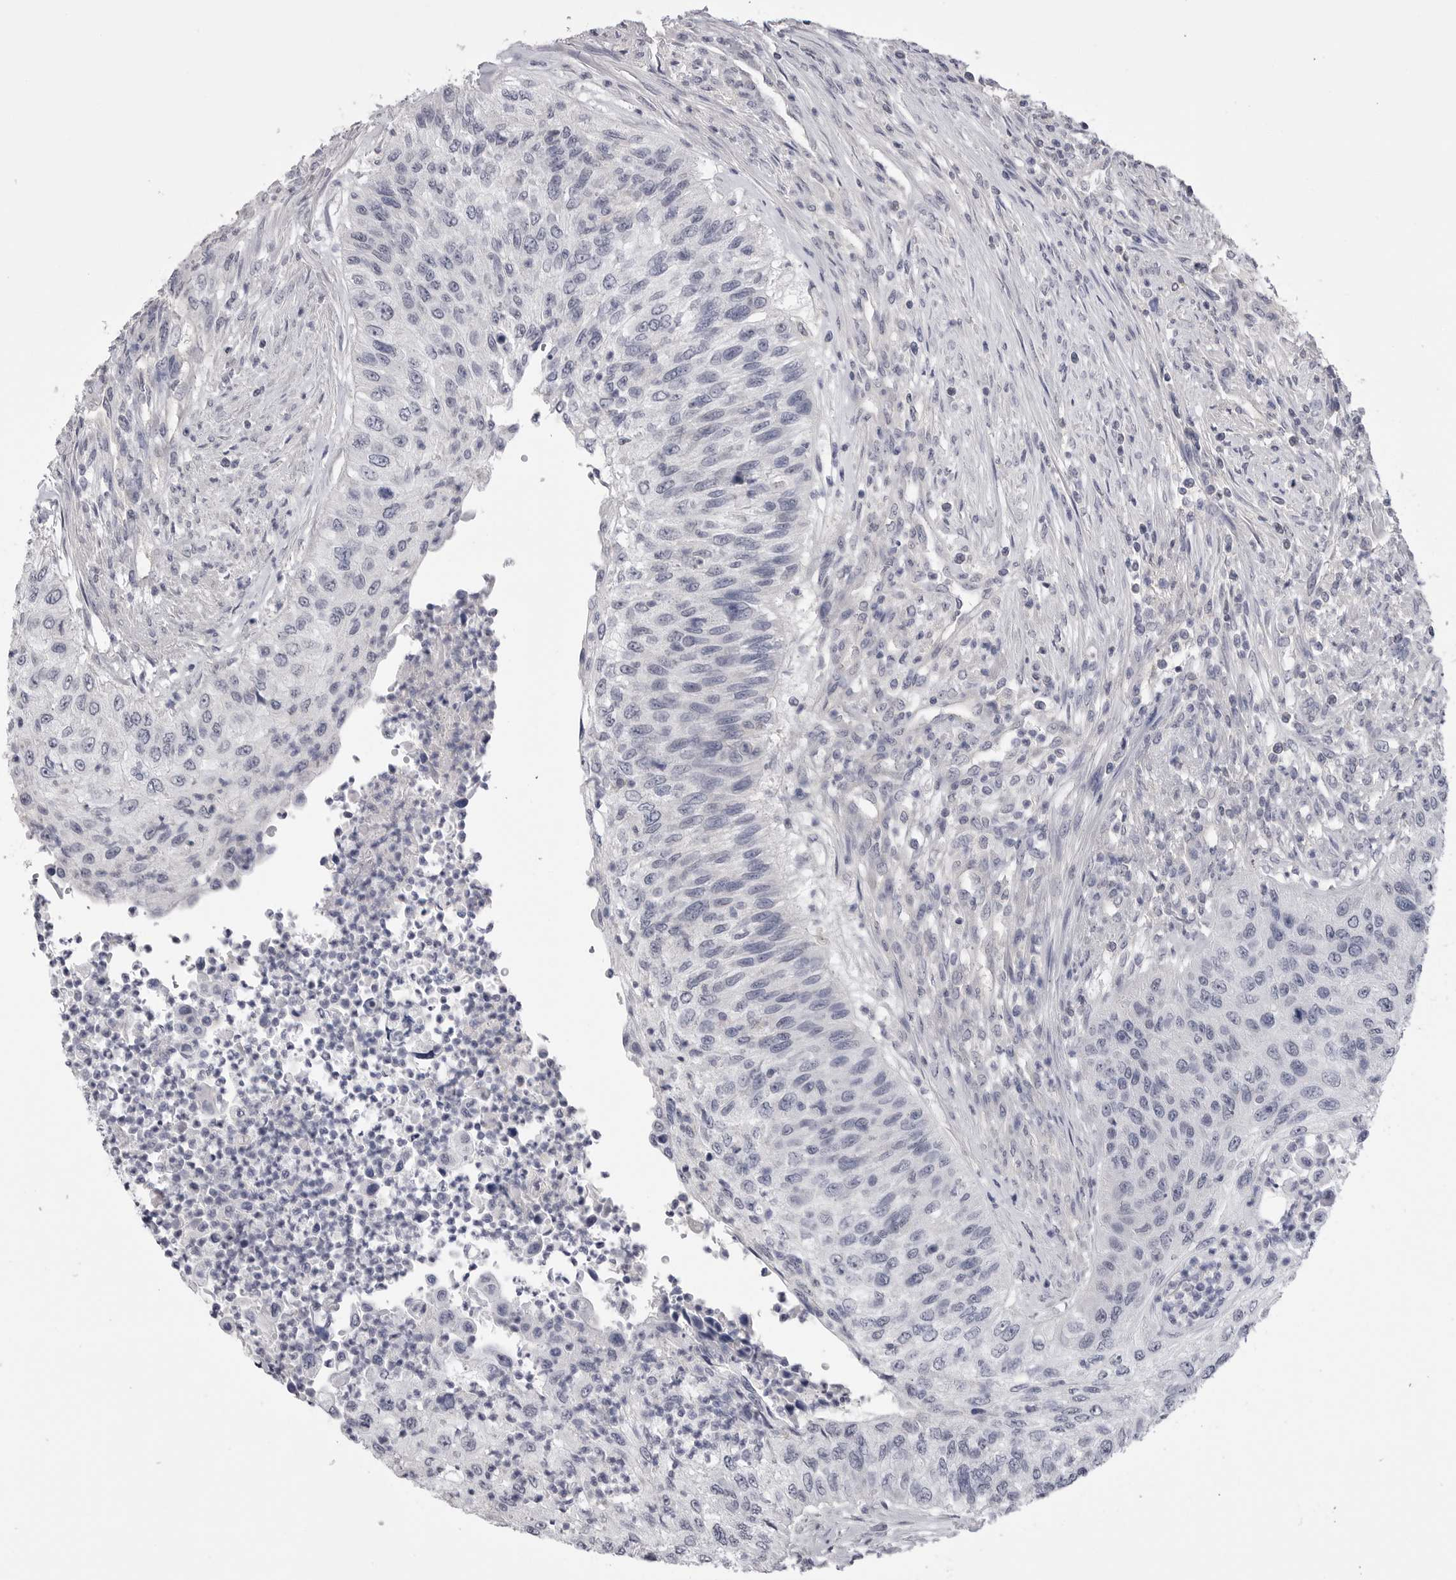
{"staining": {"intensity": "negative", "quantity": "none", "location": "none"}, "tissue": "urothelial cancer", "cell_type": "Tumor cells", "image_type": "cancer", "snomed": [{"axis": "morphology", "description": "Urothelial carcinoma, High grade"}, {"axis": "topography", "description": "Urinary bladder"}], "caption": "Tumor cells show no significant expression in urothelial cancer.", "gene": "DLGAP3", "patient": {"sex": "female", "age": 60}}